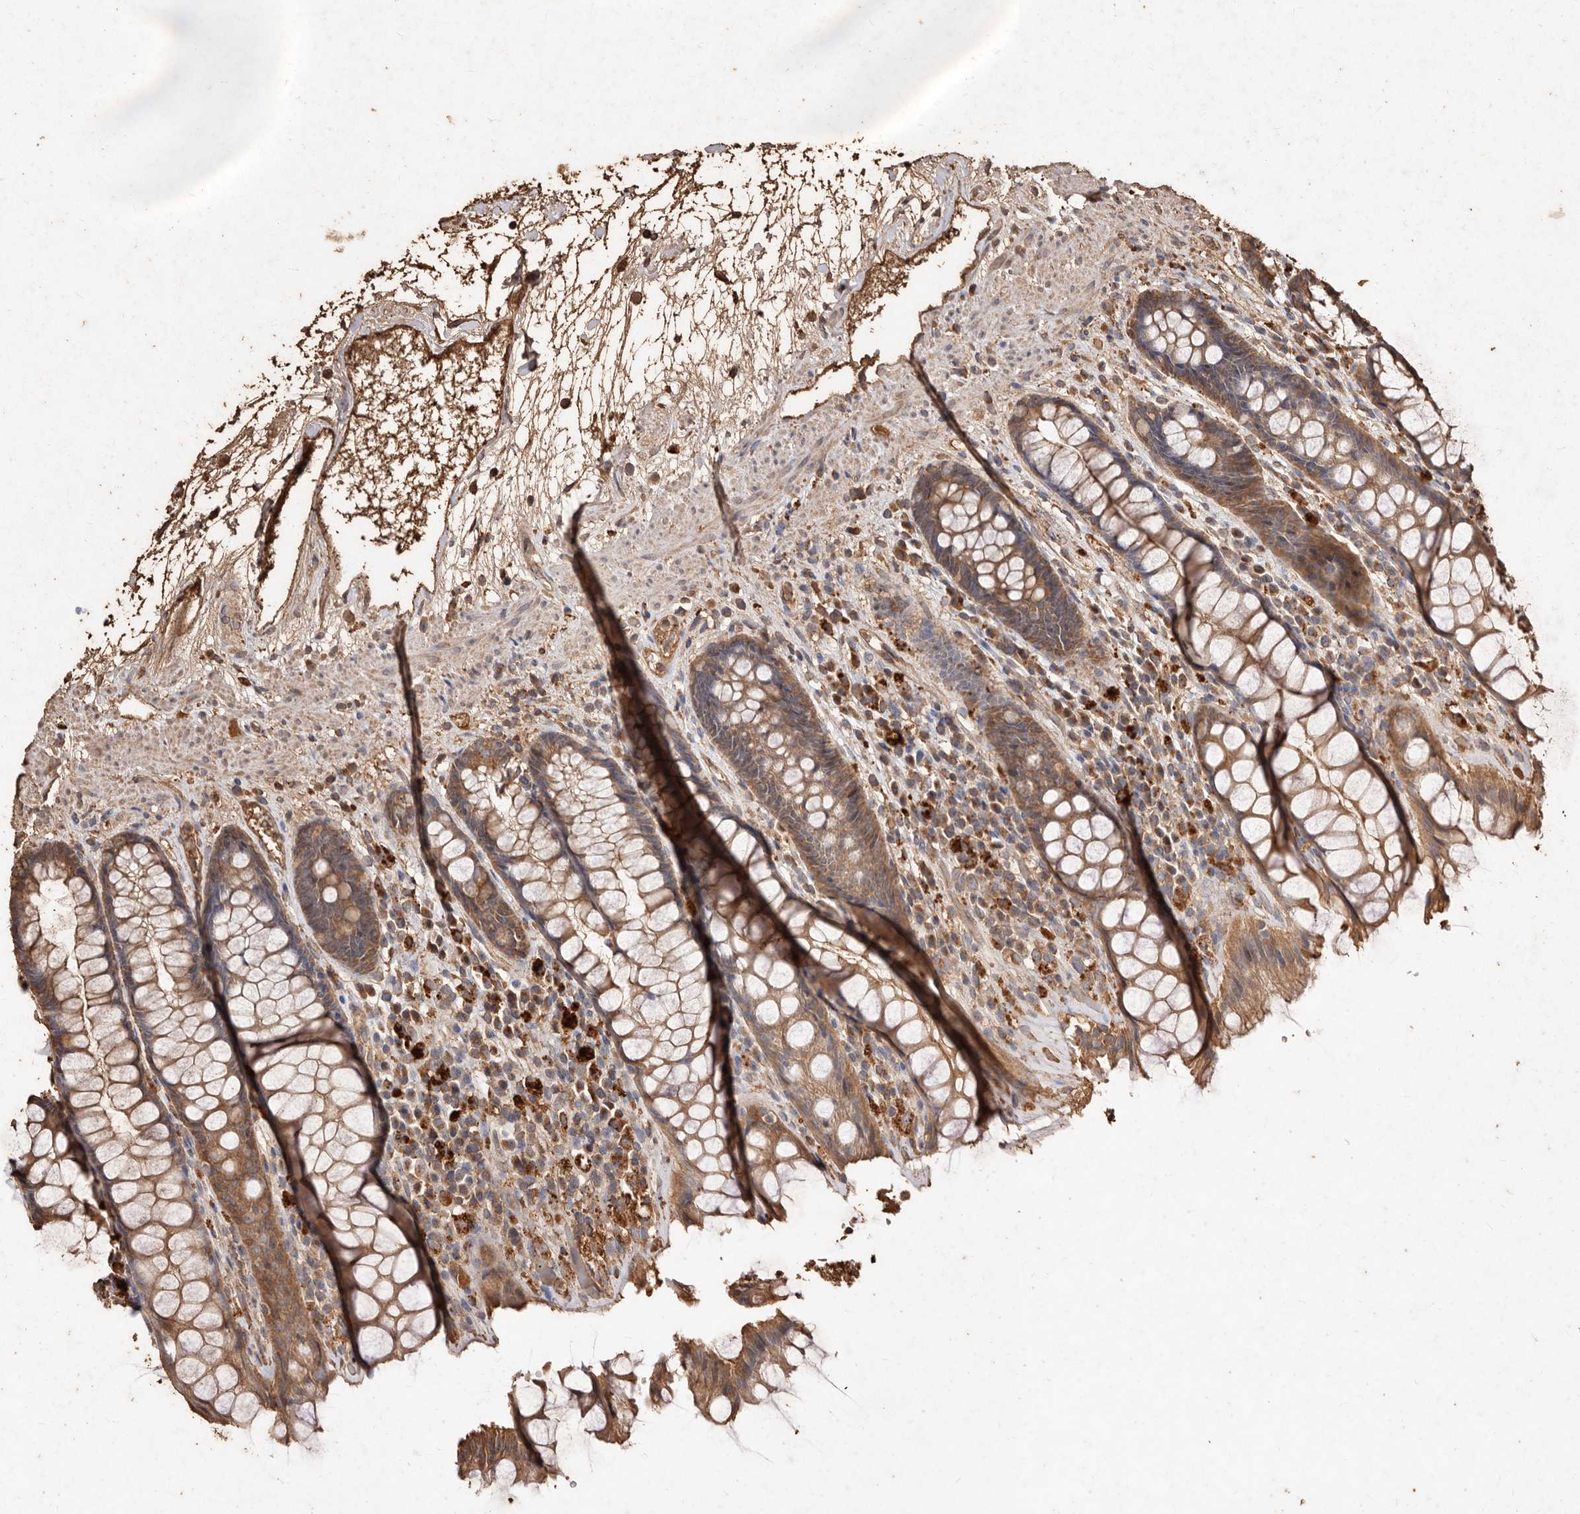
{"staining": {"intensity": "moderate", "quantity": ">75%", "location": "cytoplasmic/membranous"}, "tissue": "rectum", "cell_type": "Glandular cells", "image_type": "normal", "snomed": [{"axis": "morphology", "description": "Normal tissue, NOS"}, {"axis": "topography", "description": "Rectum"}], "caption": "The photomicrograph reveals immunohistochemical staining of benign rectum. There is moderate cytoplasmic/membranous positivity is present in about >75% of glandular cells. (IHC, brightfield microscopy, high magnification).", "gene": "FARS2", "patient": {"sex": "male", "age": 64}}